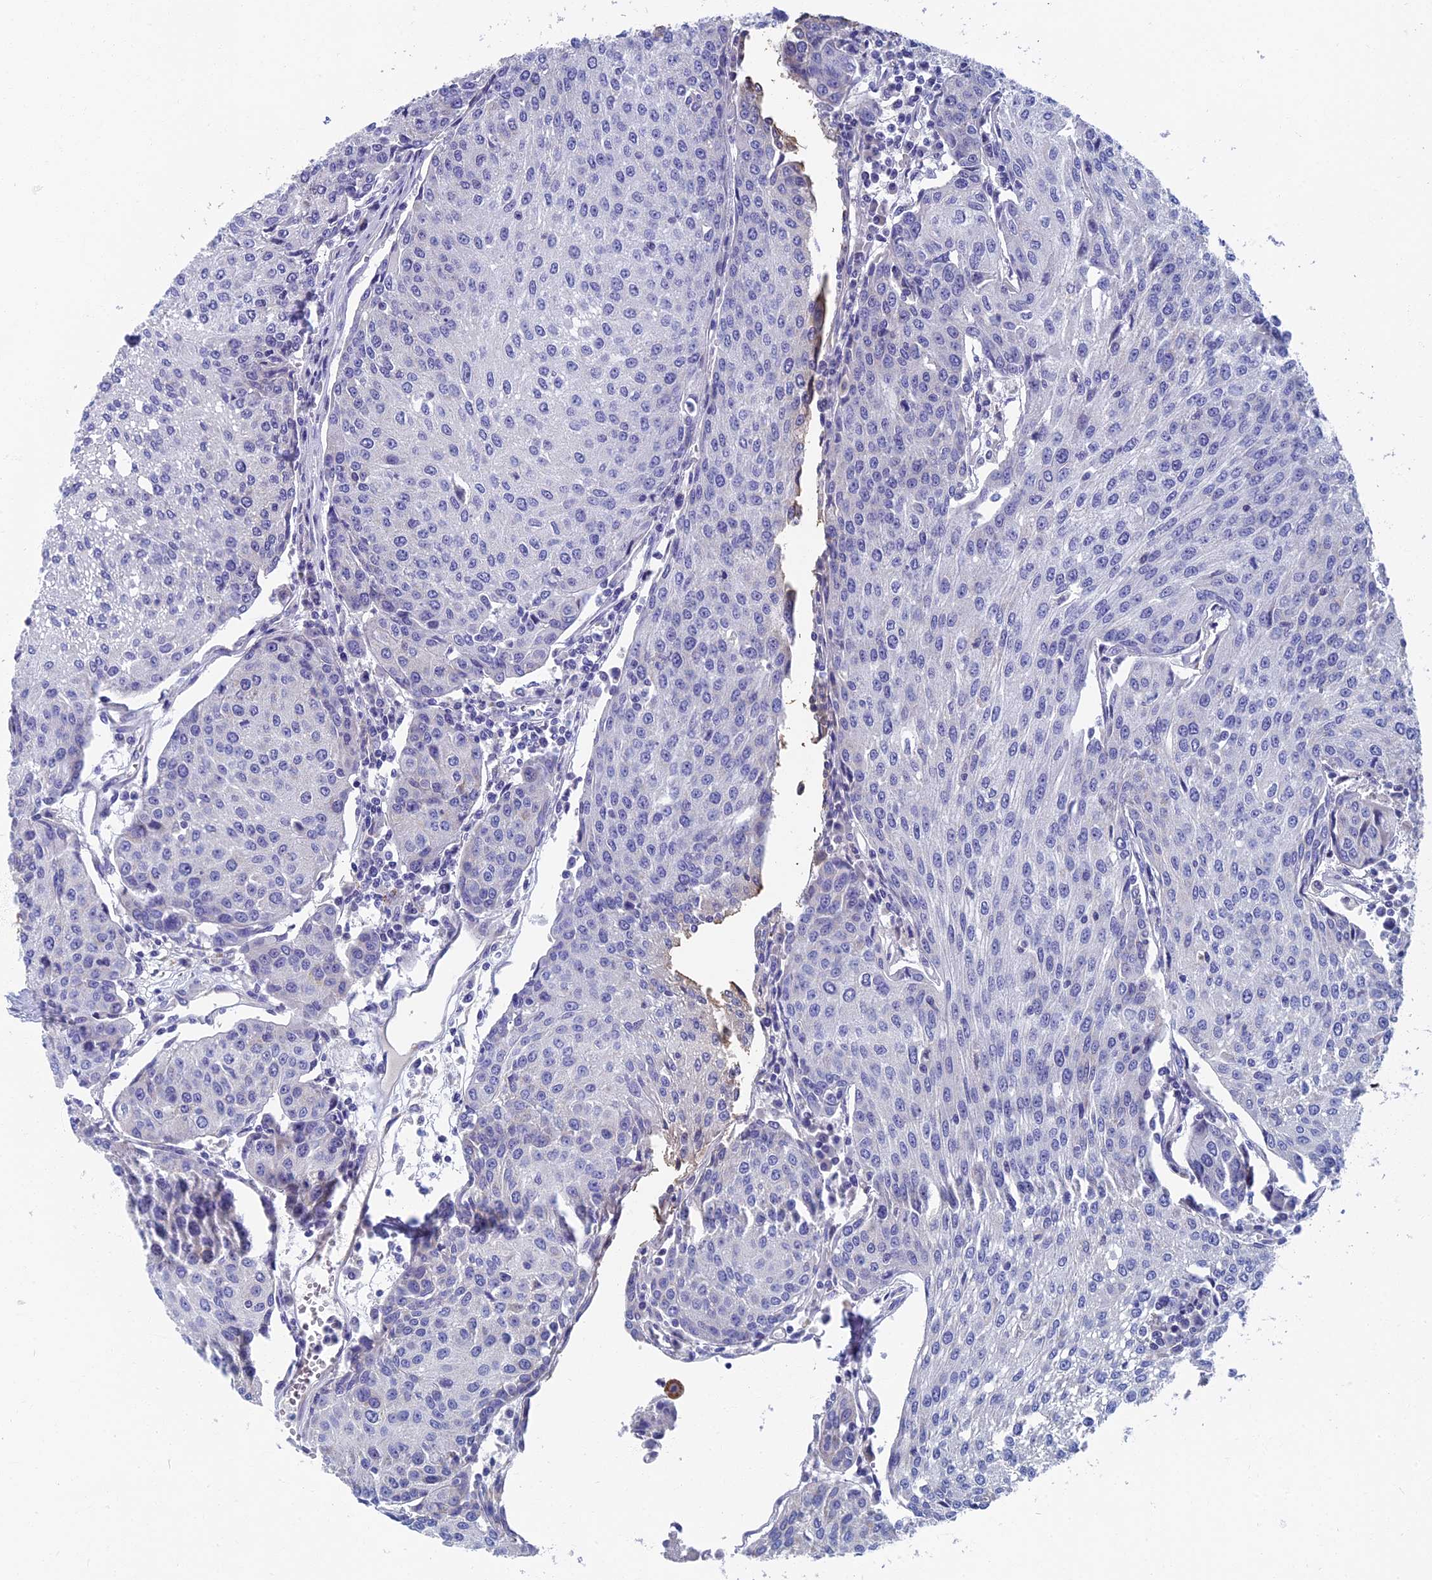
{"staining": {"intensity": "negative", "quantity": "none", "location": "none"}, "tissue": "urothelial cancer", "cell_type": "Tumor cells", "image_type": "cancer", "snomed": [{"axis": "morphology", "description": "Urothelial carcinoma, High grade"}, {"axis": "topography", "description": "Urinary bladder"}], "caption": "Urothelial cancer stained for a protein using immunohistochemistry displays no staining tumor cells.", "gene": "OAT", "patient": {"sex": "female", "age": 85}}